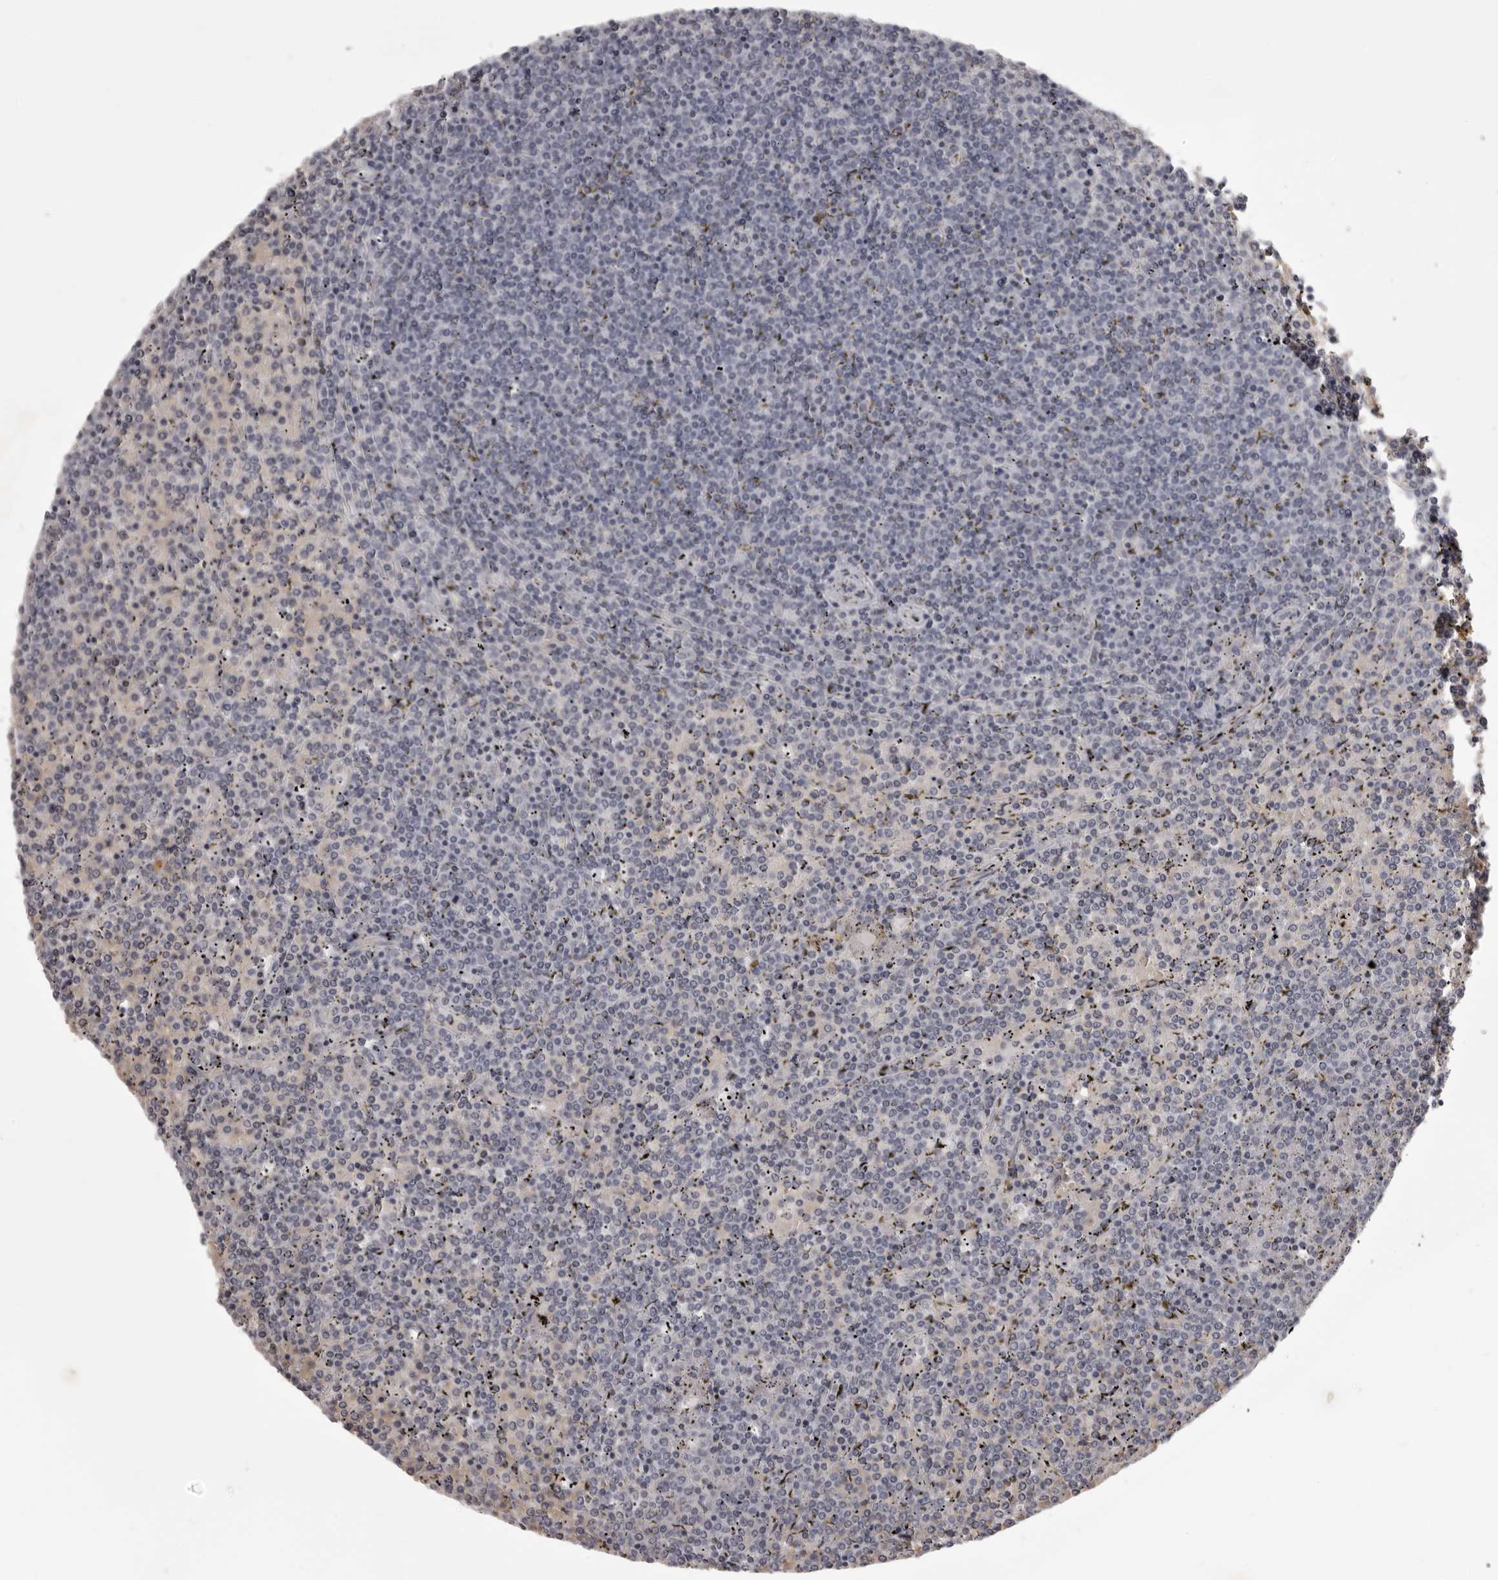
{"staining": {"intensity": "negative", "quantity": "none", "location": "none"}, "tissue": "lymphoma", "cell_type": "Tumor cells", "image_type": "cancer", "snomed": [{"axis": "morphology", "description": "Malignant lymphoma, non-Hodgkin's type, Low grade"}, {"axis": "topography", "description": "Spleen"}], "caption": "Protein analysis of lymphoma shows no significant expression in tumor cells.", "gene": "EPHA10", "patient": {"sex": "female", "age": 19}}